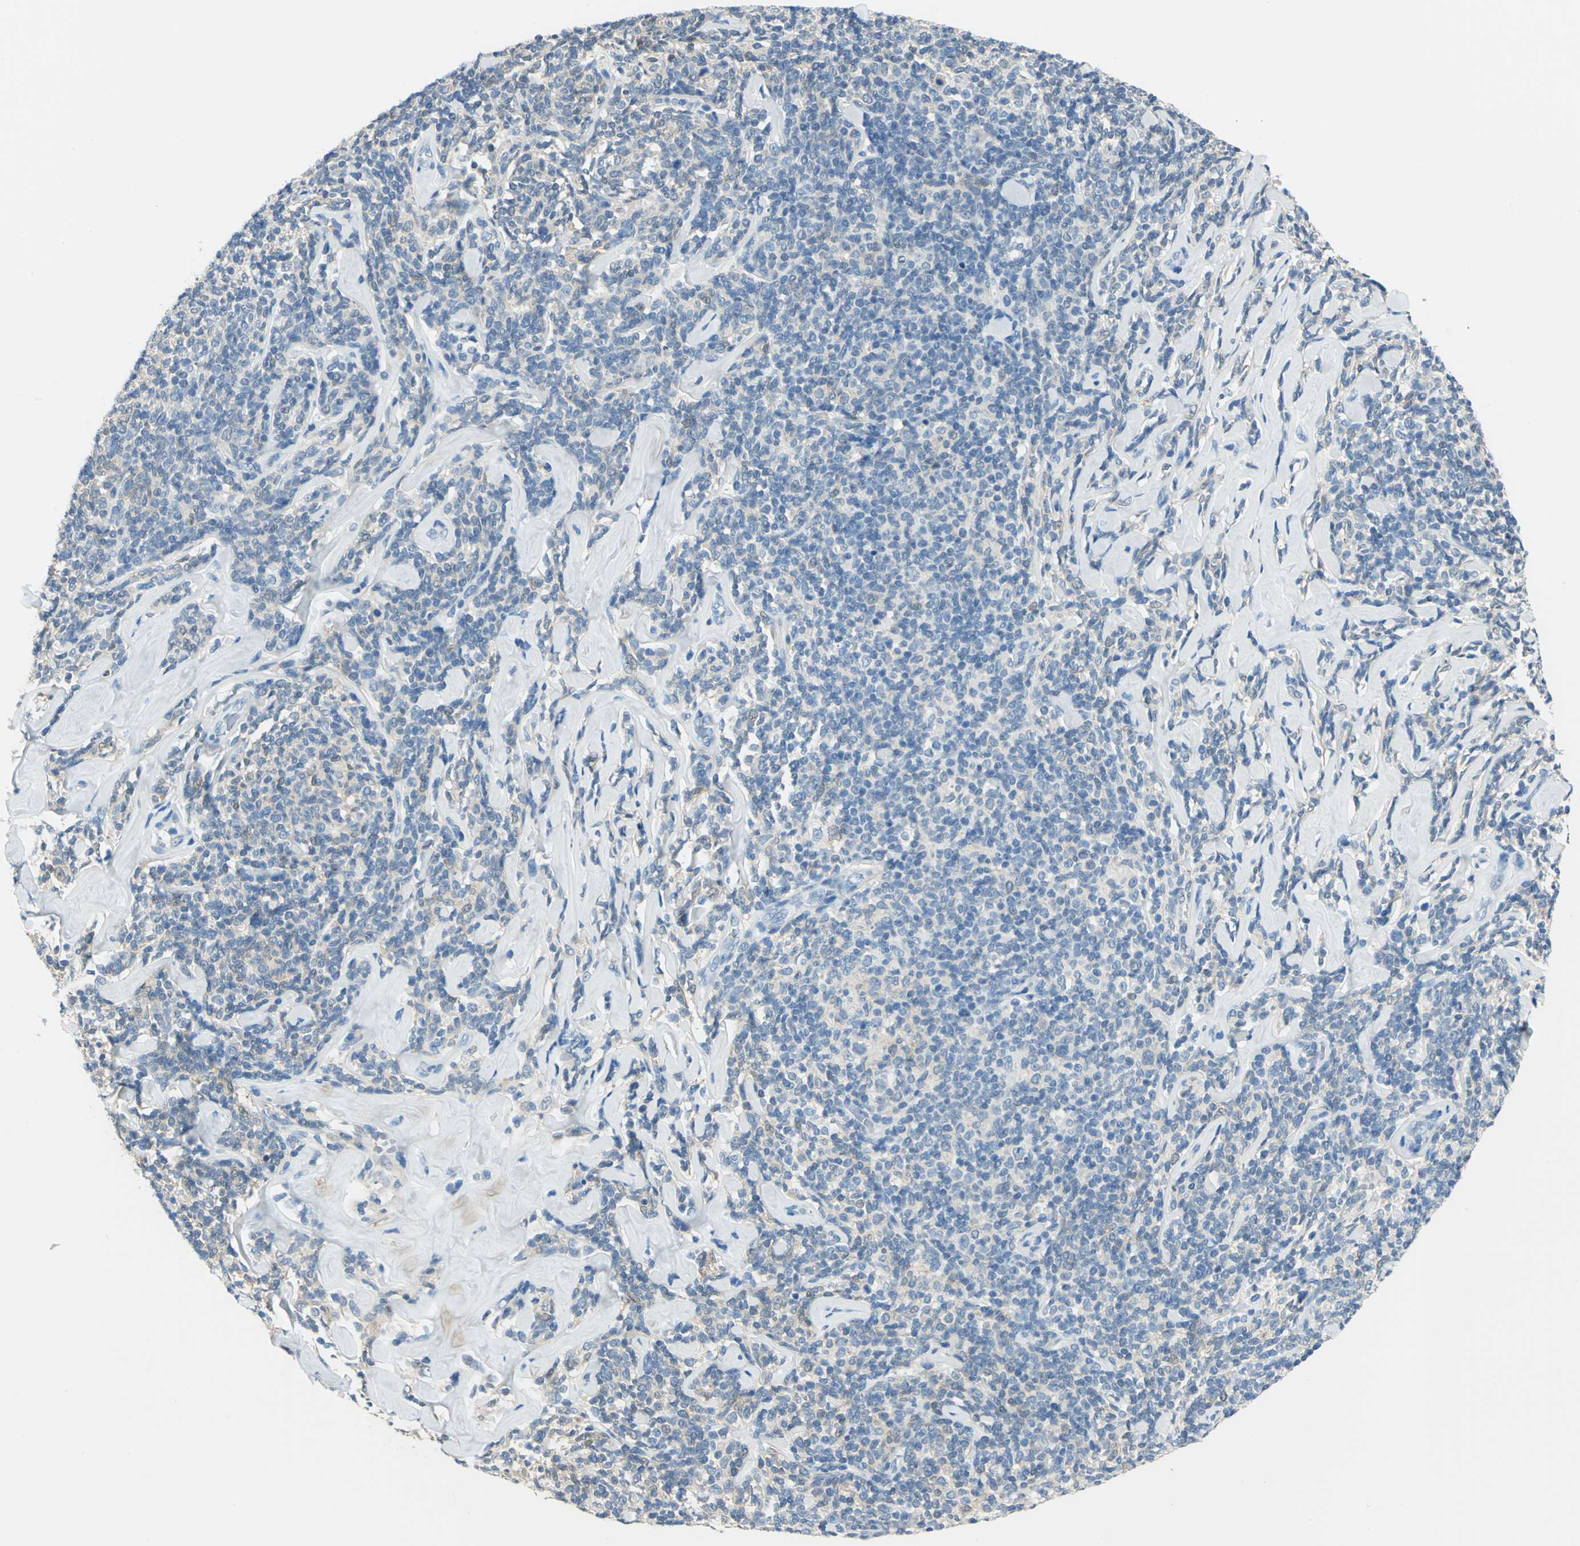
{"staining": {"intensity": "weak", "quantity": "<25%", "location": "cytoplasmic/membranous"}, "tissue": "lymphoma", "cell_type": "Tumor cells", "image_type": "cancer", "snomed": [{"axis": "morphology", "description": "Malignant lymphoma, non-Hodgkin's type, Low grade"}, {"axis": "topography", "description": "Lymph node"}], "caption": "Tumor cells show no significant positivity in malignant lymphoma, non-Hodgkin's type (low-grade).", "gene": "UCHL1", "patient": {"sex": "female", "age": 56}}